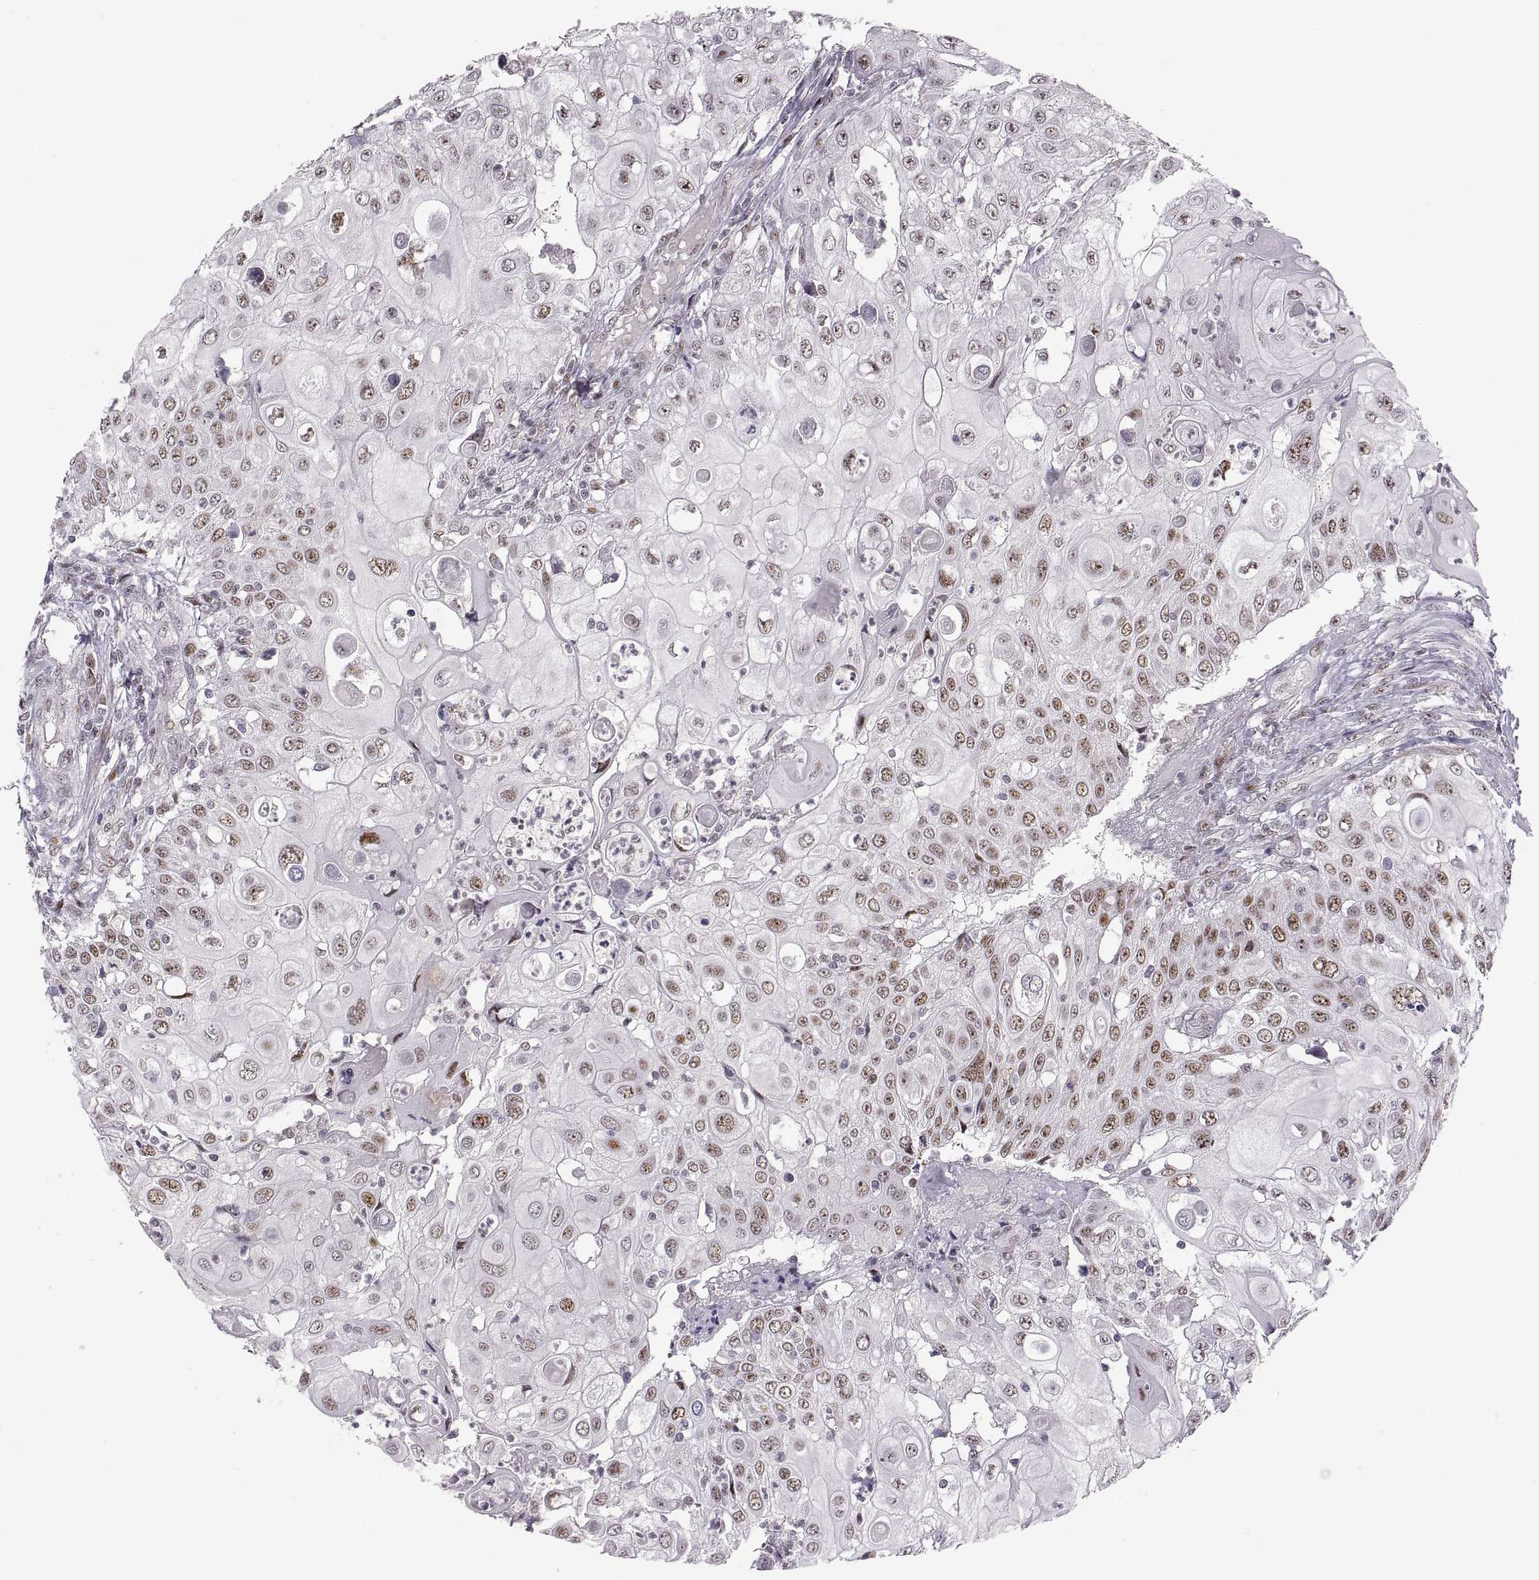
{"staining": {"intensity": "moderate", "quantity": ">75%", "location": "nuclear"}, "tissue": "urothelial cancer", "cell_type": "Tumor cells", "image_type": "cancer", "snomed": [{"axis": "morphology", "description": "Urothelial carcinoma, High grade"}, {"axis": "topography", "description": "Urinary bladder"}], "caption": "Urothelial cancer stained with a brown dye exhibits moderate nuclear positive expression in about >75% of tumor cells.", "gene": "SNAI1", "patient": {"sex": "female", "age": 79}}